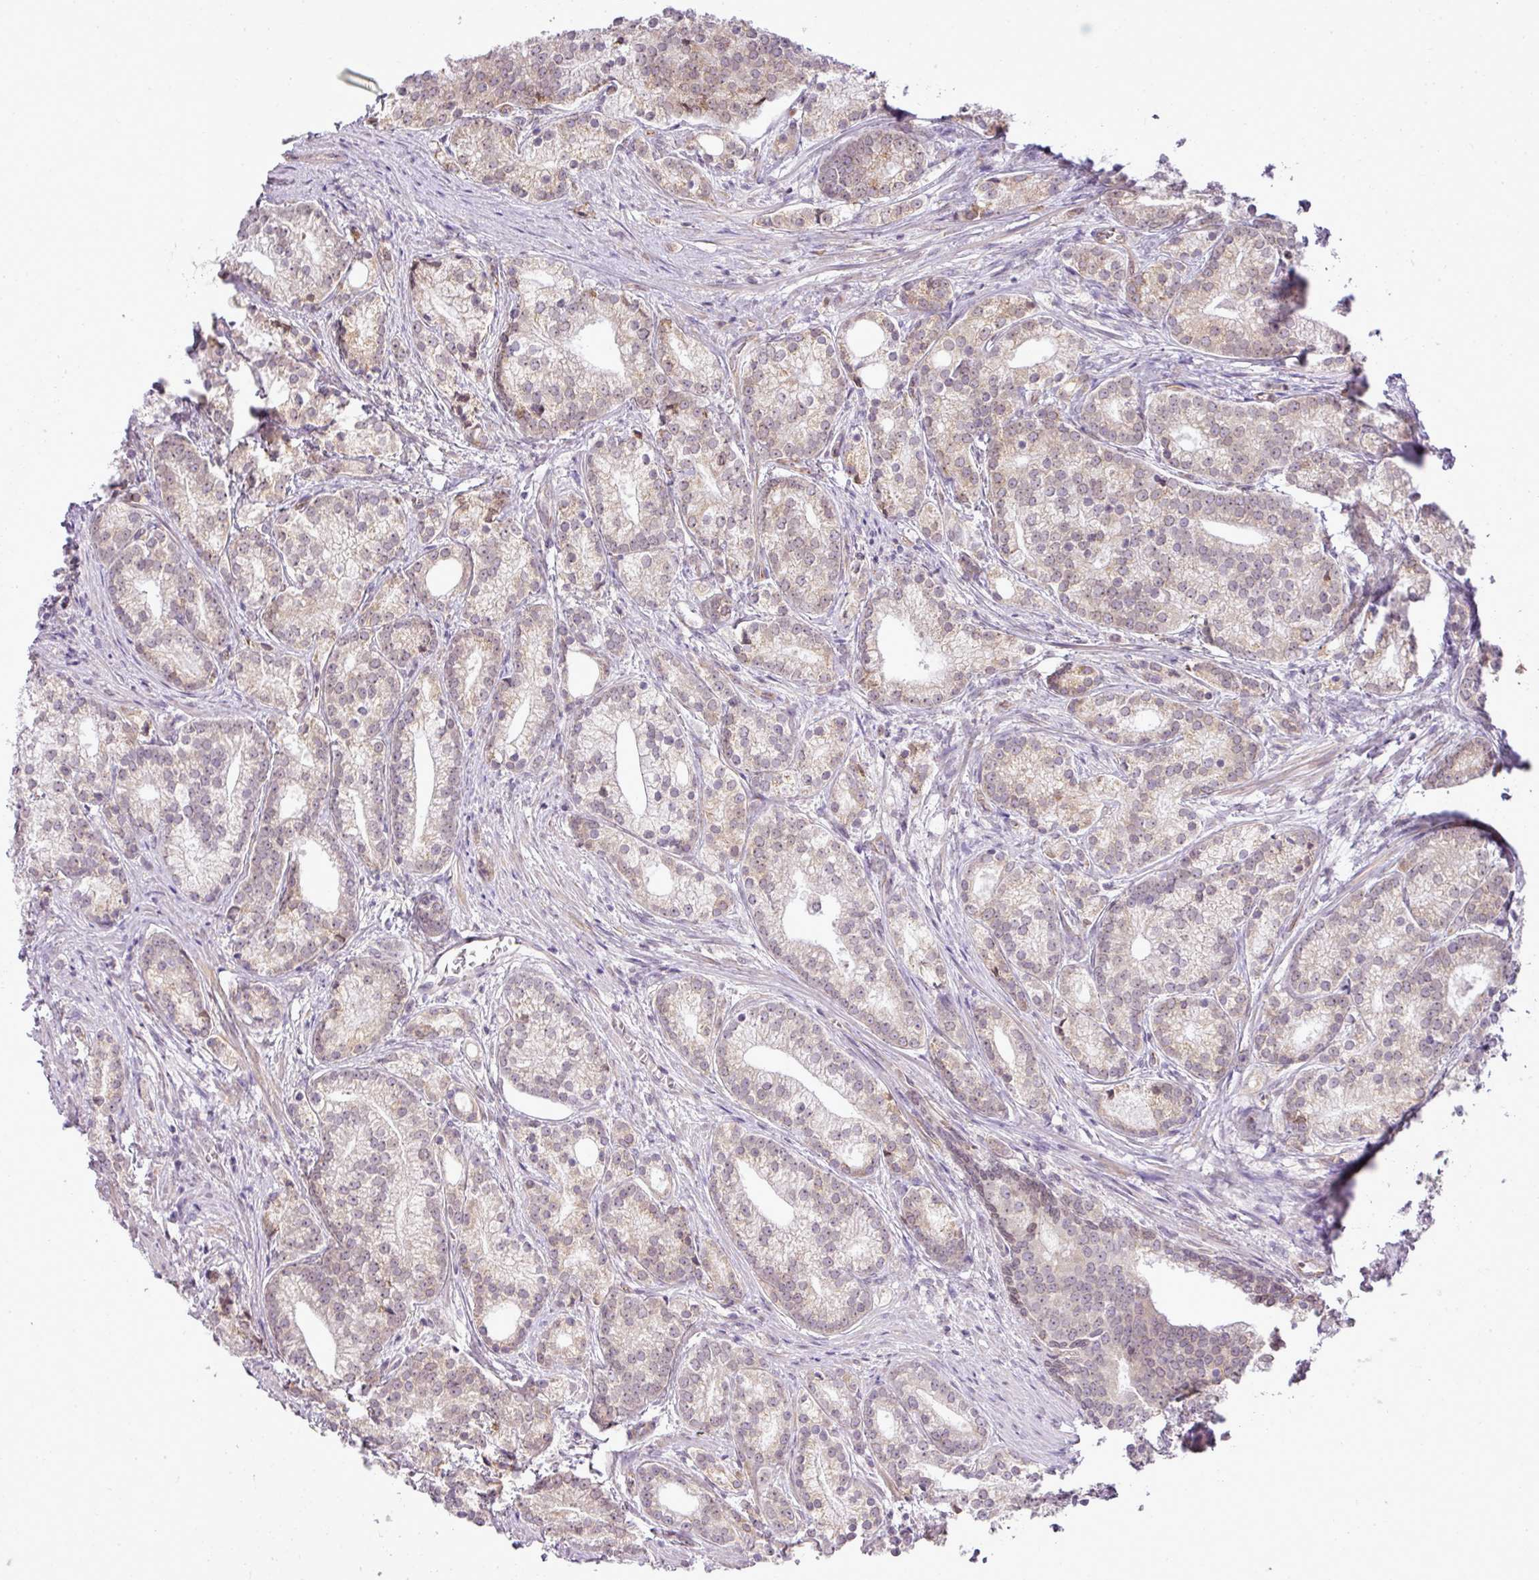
{"staining": {"intensity": "weak", "quantity": "<25%", "location": "cytoplasmic/membranous"}, "tissue": "prostate cancer", "cell_type": "Tumor cells", "image_type": "cancer", "snomed": [{"axis": "morphology", "description": "Adenocarcinoma, Low grade"}, {"axis": "topography", "description": "Prostate"}], "caption": "Immunohistochemistry of prostate low-grade adenocarcinoma reveals no positivity in tumor cells.", "gene": "COX18", "patient": {"sex": "male", "age": 71}}